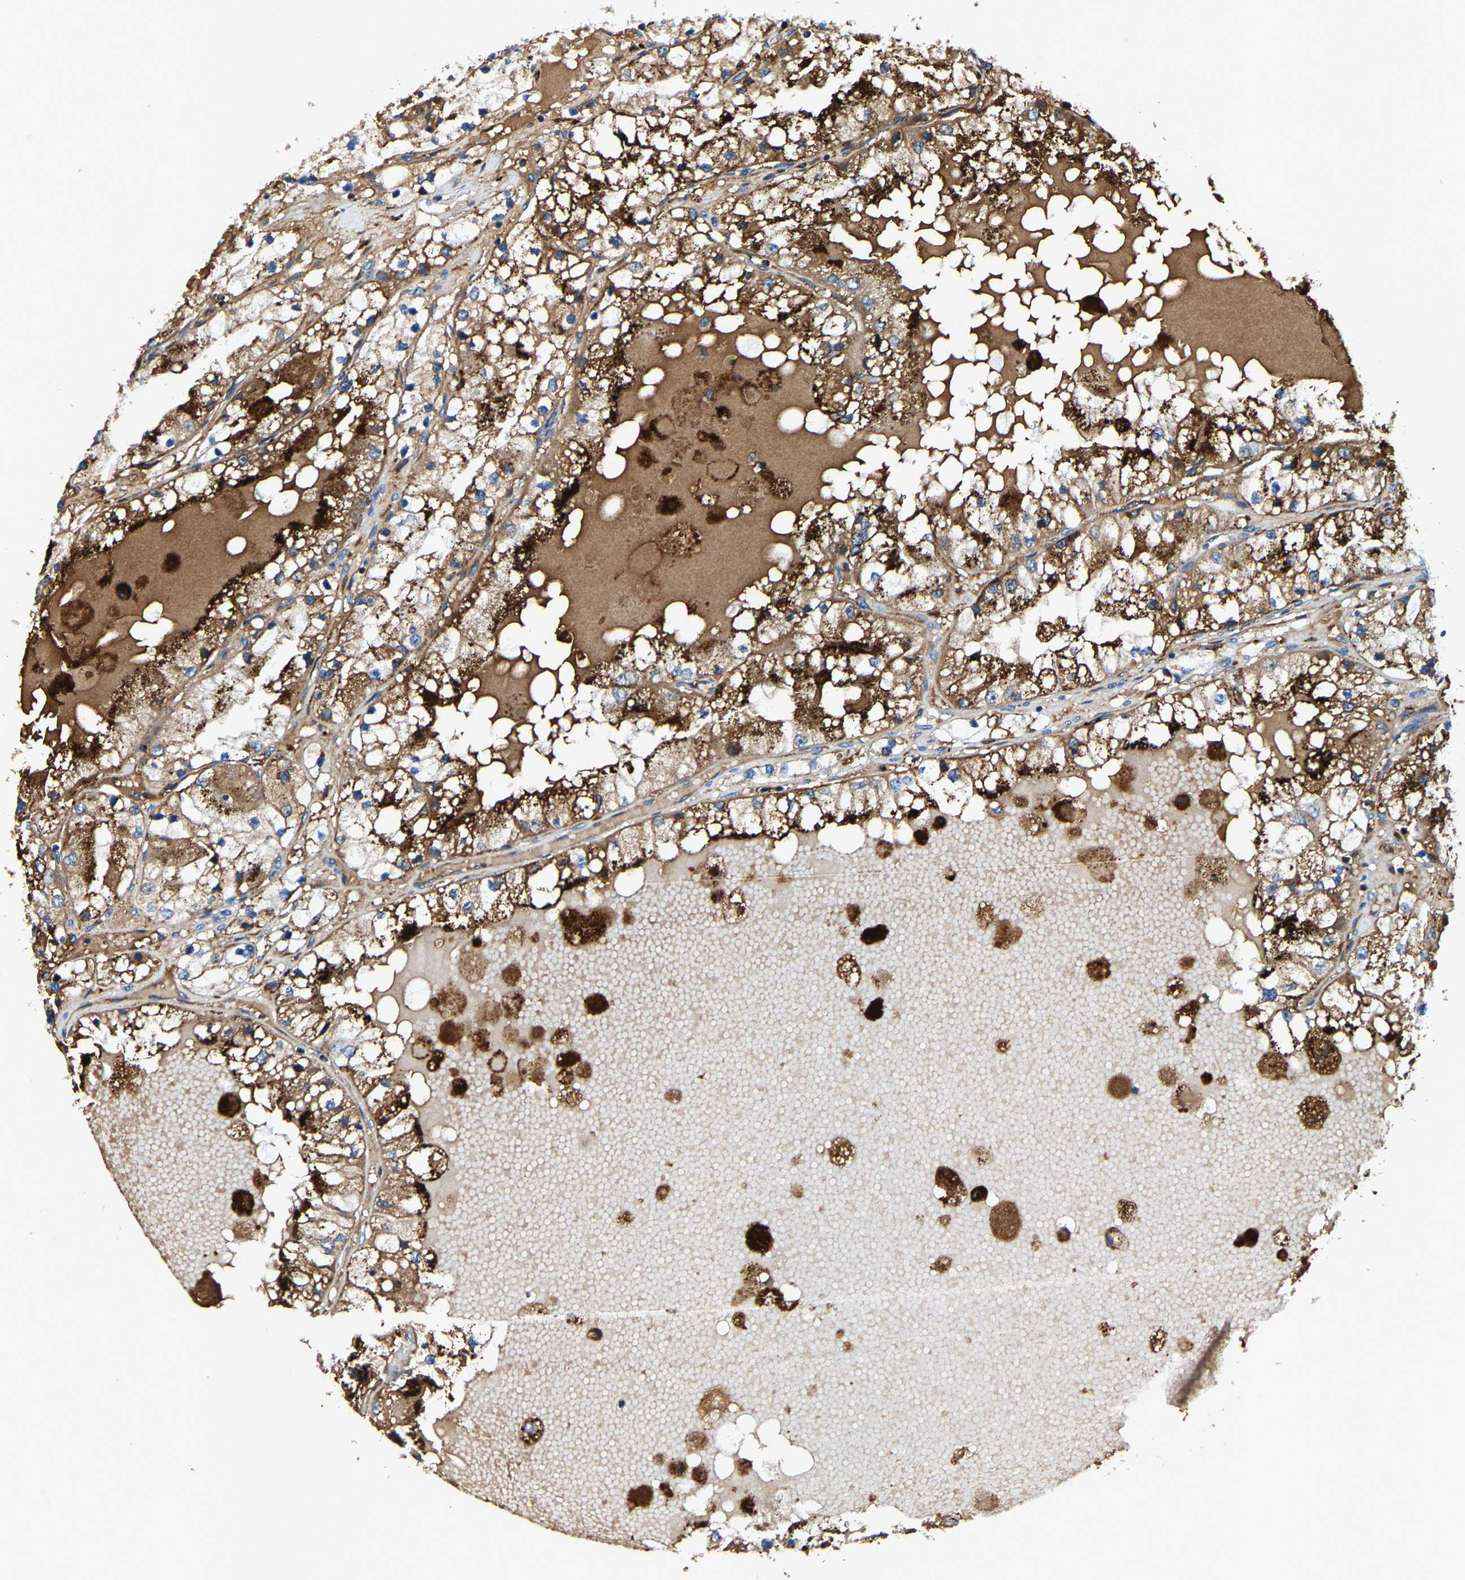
{"staining": {"intensity": "strong", "quantity": ">75%", "location": "cytoplasmic/membranous"}, "tissue": "renal cancer", "cell_type": "Tumor cells", "image_type": "cancer", "snomed": [{"axis": "morphology", "description": "Adenocarcinoma, NOS"}, {"axis": "topography", "description": "Kidney"}], "caption": "About >75% of tumor cells in adenocarcinoma (renal) demonstrate strong cytoplasmic/membranous protein expression as visualized by brown immunohistochemical staining.", "gene": "DPP7", "patient": {"sex": "male", "age": 68}}